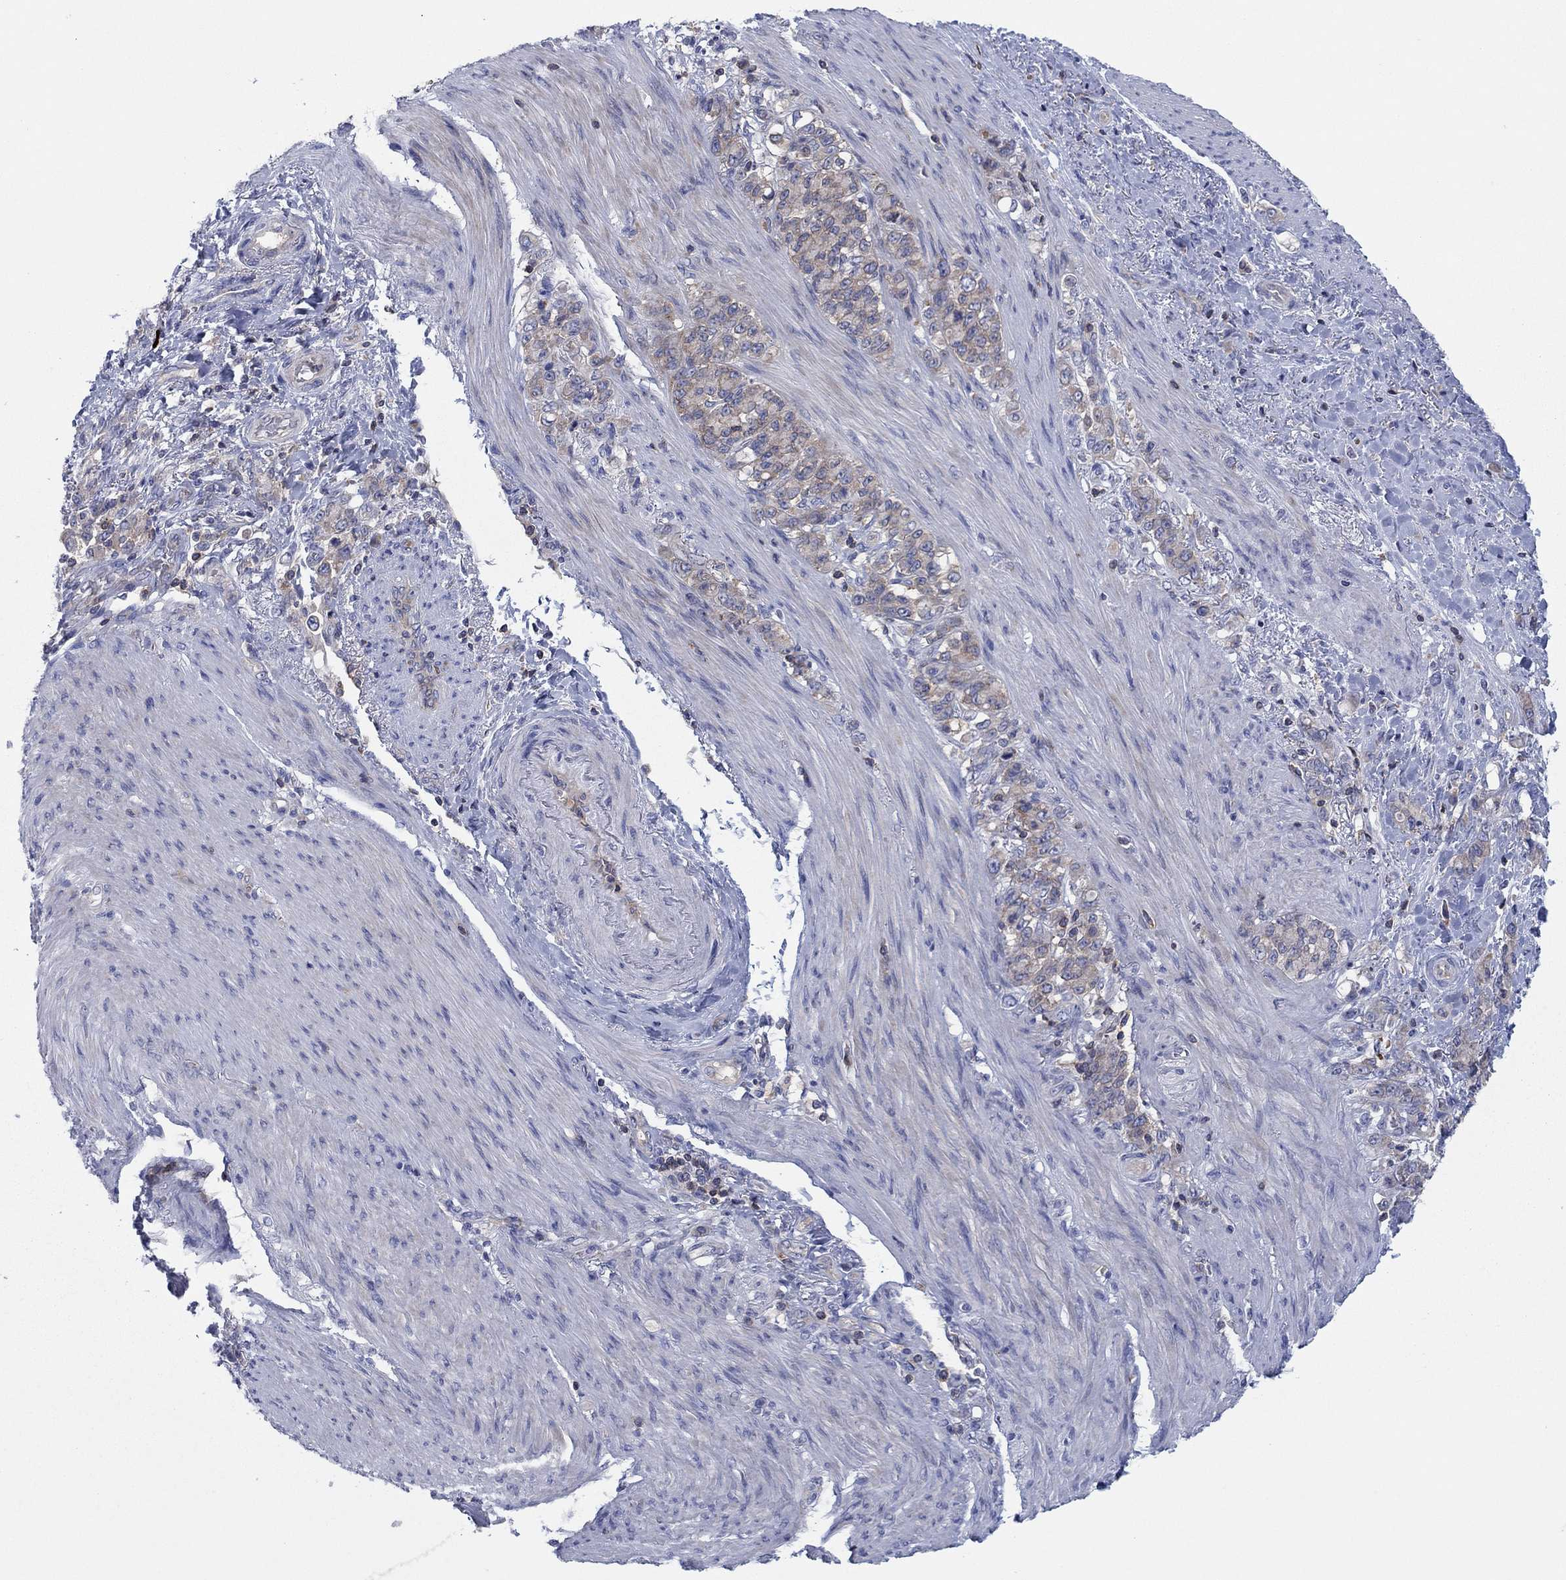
{"staining": {"intensity": "weak", "quantity": ">75%", "location": "cytoplasmic/membranous"}, "tissue": "stomach cancer", "cell_type": "Tumor cells", "image_type": "cancer", "snomed": [{"axis": "morphology", "description": "Normal tissue, NOS"}, {"axis": "morphology", "description": "Adenocarcinoma, NOS"}, {"axis": "topography", "description": "Stomach"}], "caption": "Human adenocarcinoma (stomach) stained with a protein marker displays weak staining in tumor cells.", "gene": "PVR", "patient": {"sex": "female", "age": 79}}